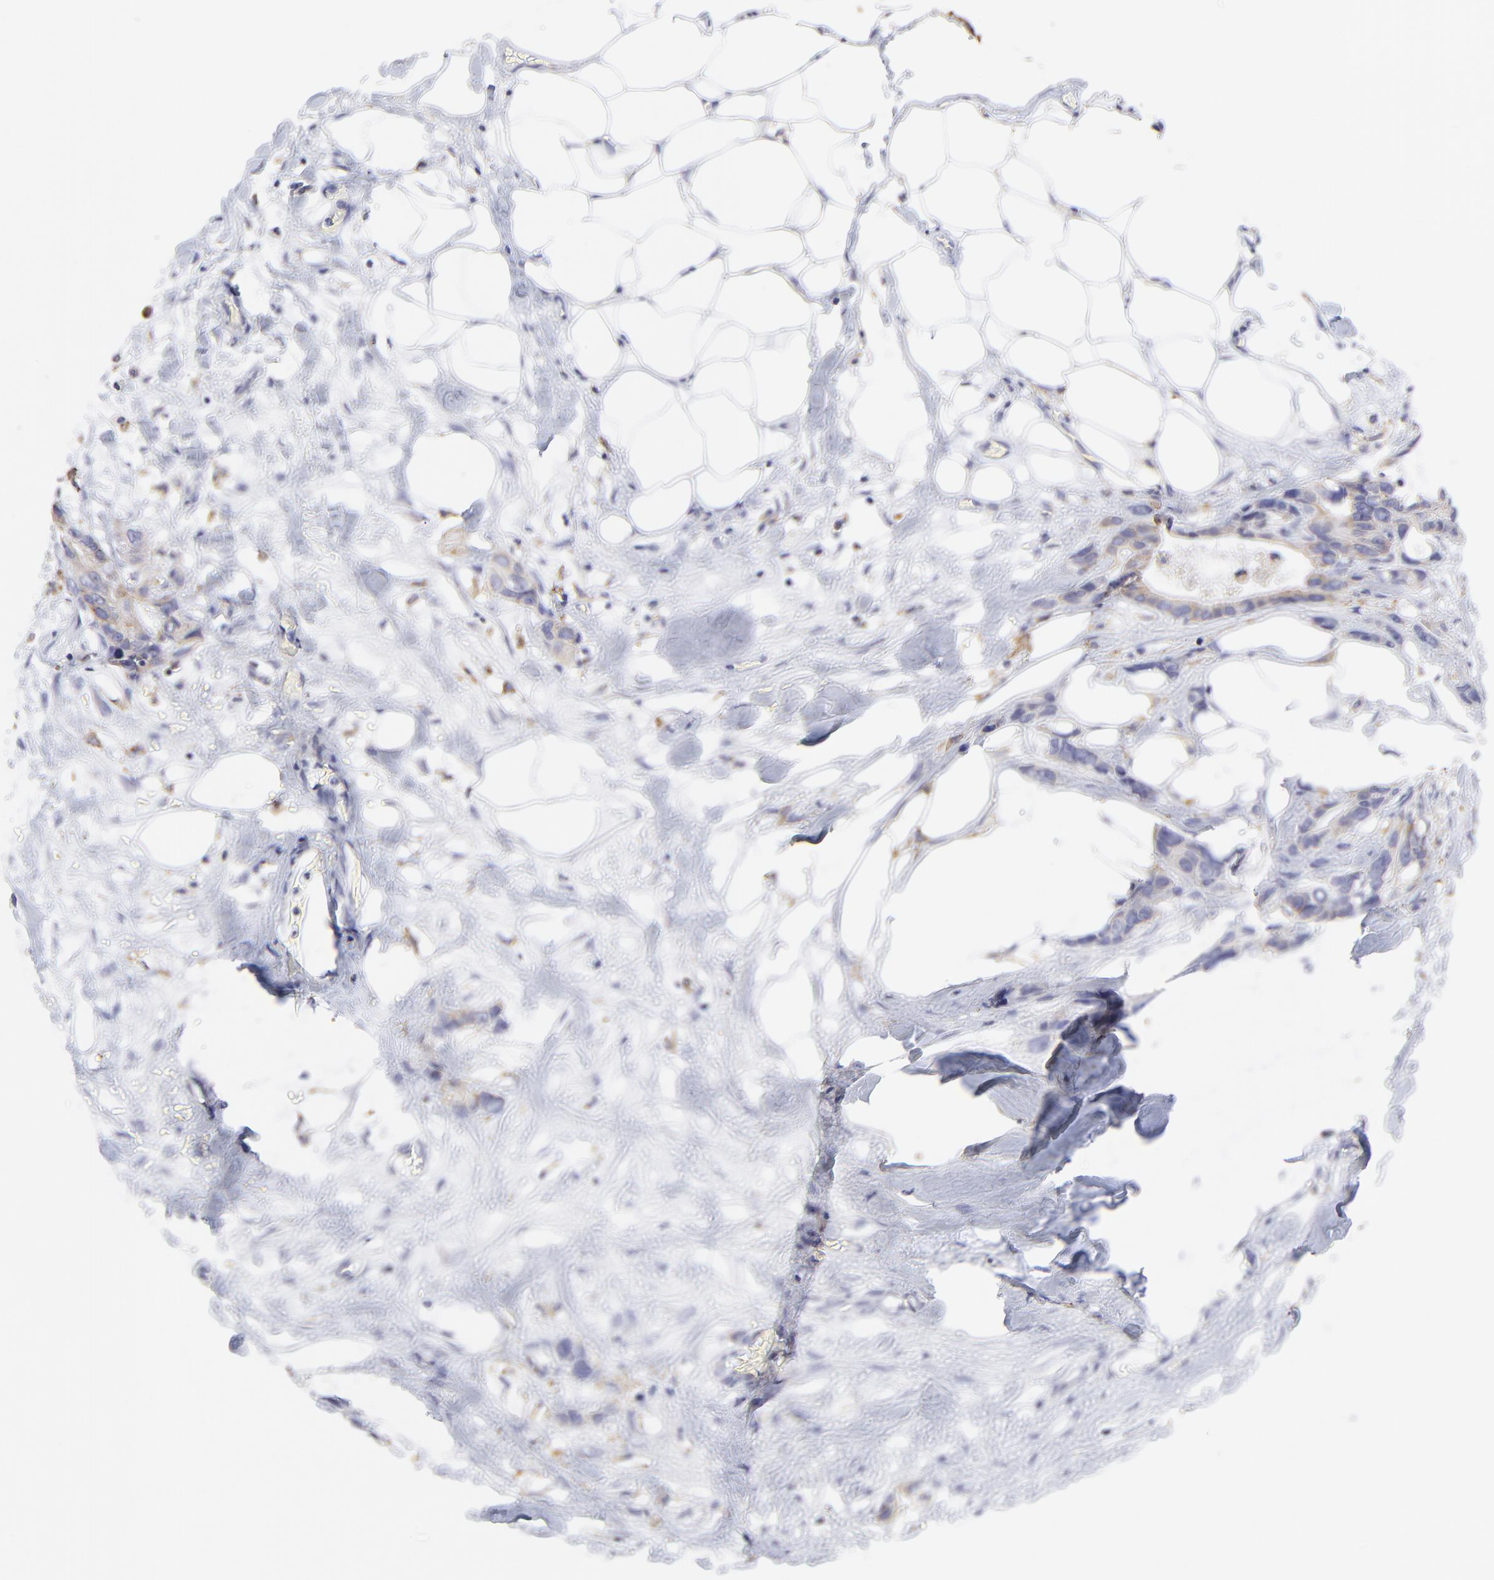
{"staining": {"intensity": "negative", "quantity": "none", "location": "none"}, "tissue": "stomach cancer", "cell_type": "Tumor cells", "image_type": "cancer", "snomed": [{"axis": "morphology", "description": "Adenocarcinoma, NOS"}, {"axis": "topography", "description": "Stomach, upper"}], "caption": "IHC of human stomach adenocarcinoma demonstrates no staining in tumor cells.", "gene": "LHFPL1", "patient": {"sex": "male", "age": 47}}